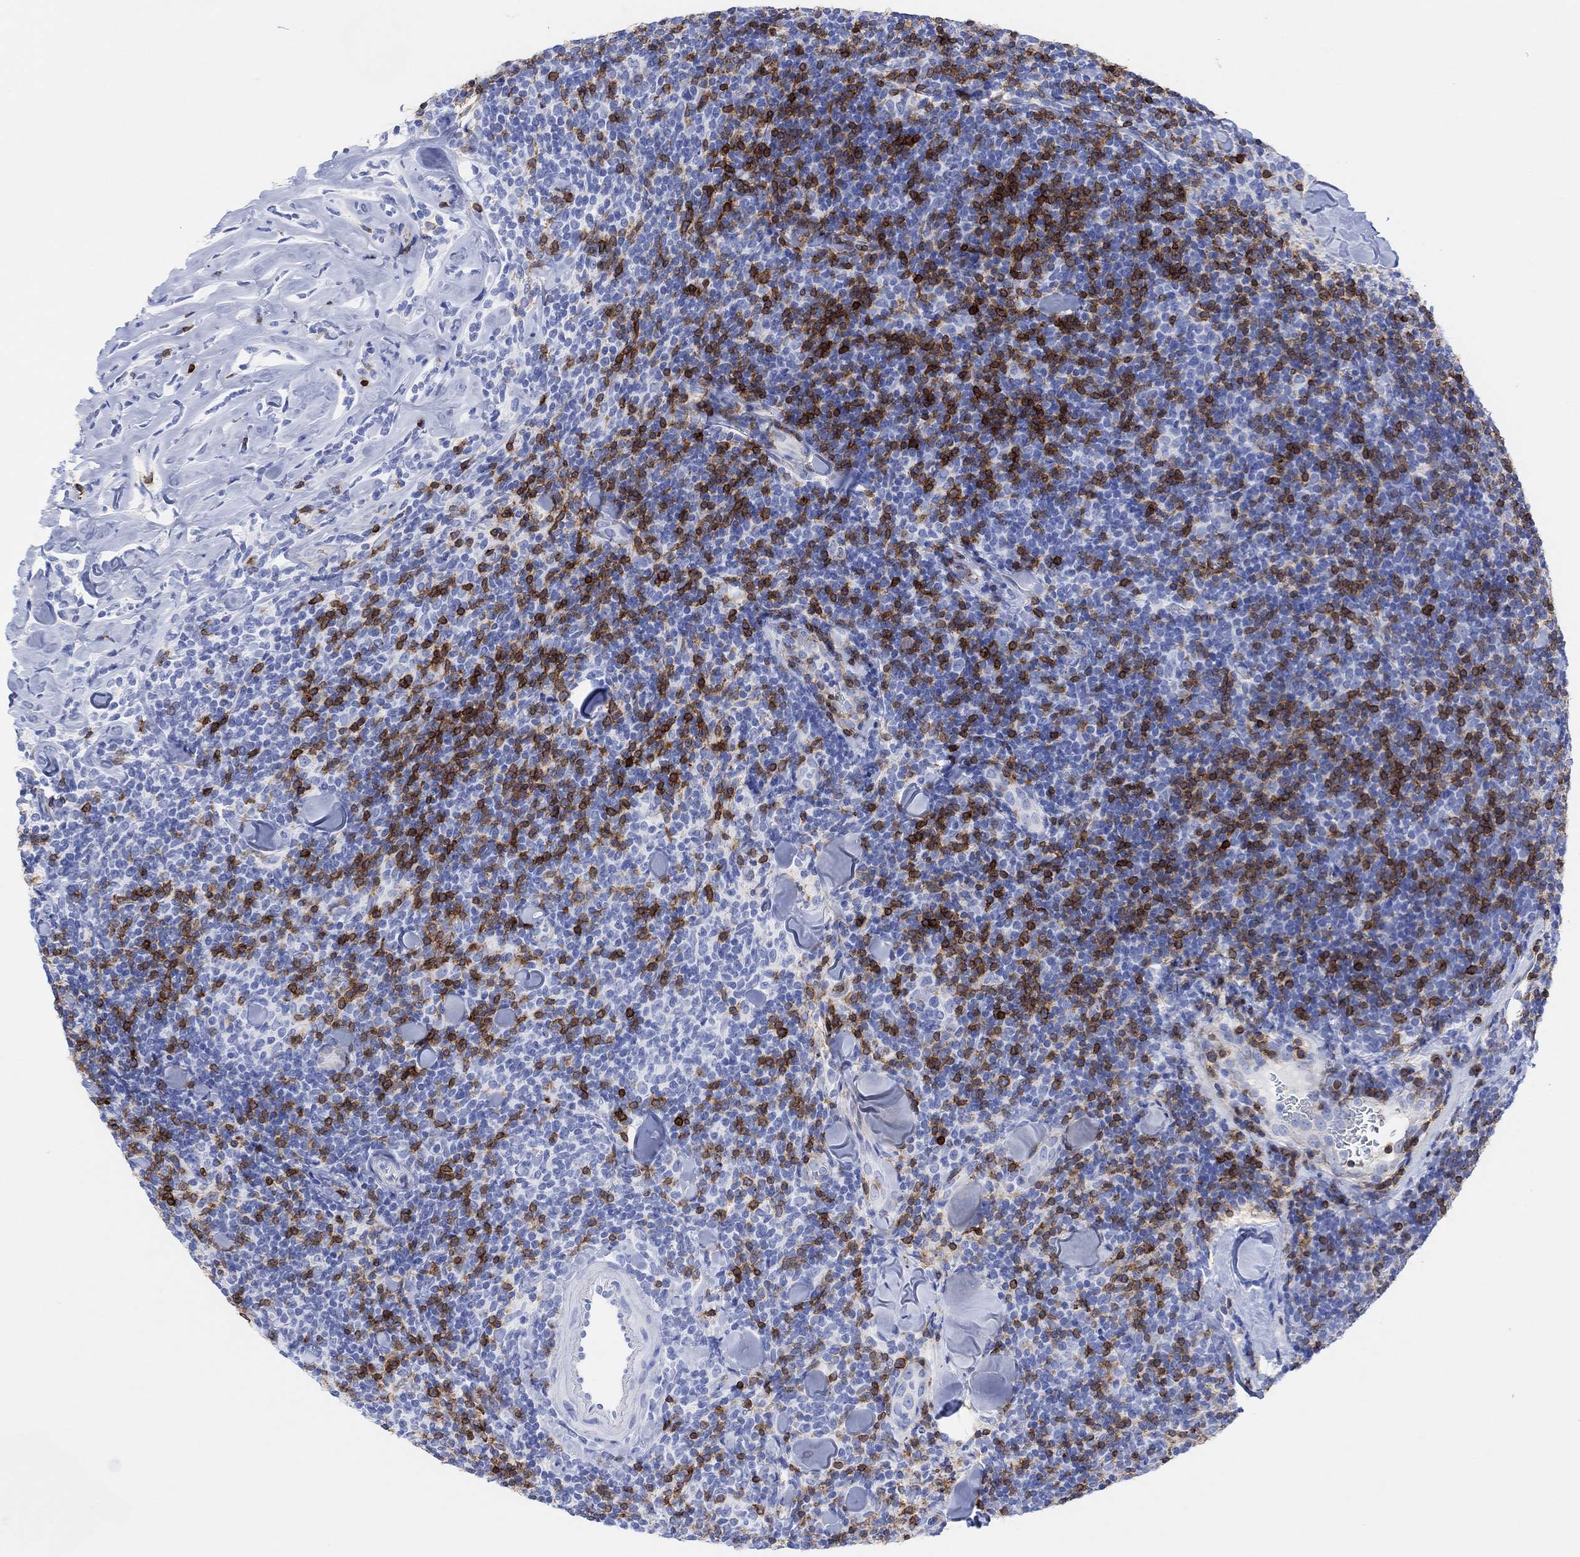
{"staining": {"intensity": "negative", "quantity": "none", "location": "none"}, "tissue": "lymphoma", "cell_type": "Tumor cells", "image_type": "cancer", "snomed": [{"axis": "morphology", "description": "Malignant lymphoma, non-Hodgkin's type, Low grade"}, {"axis": "topography", "description": "Lymph node"}], "caption": "This is an immunohistochemistry (IHC) image of human low-grade malignant lymphoma, non-Hodgkin's type. There is no staining in tumor cells.", "gene": "GPR65", "patient": {"sex": "female", "age": 56}}